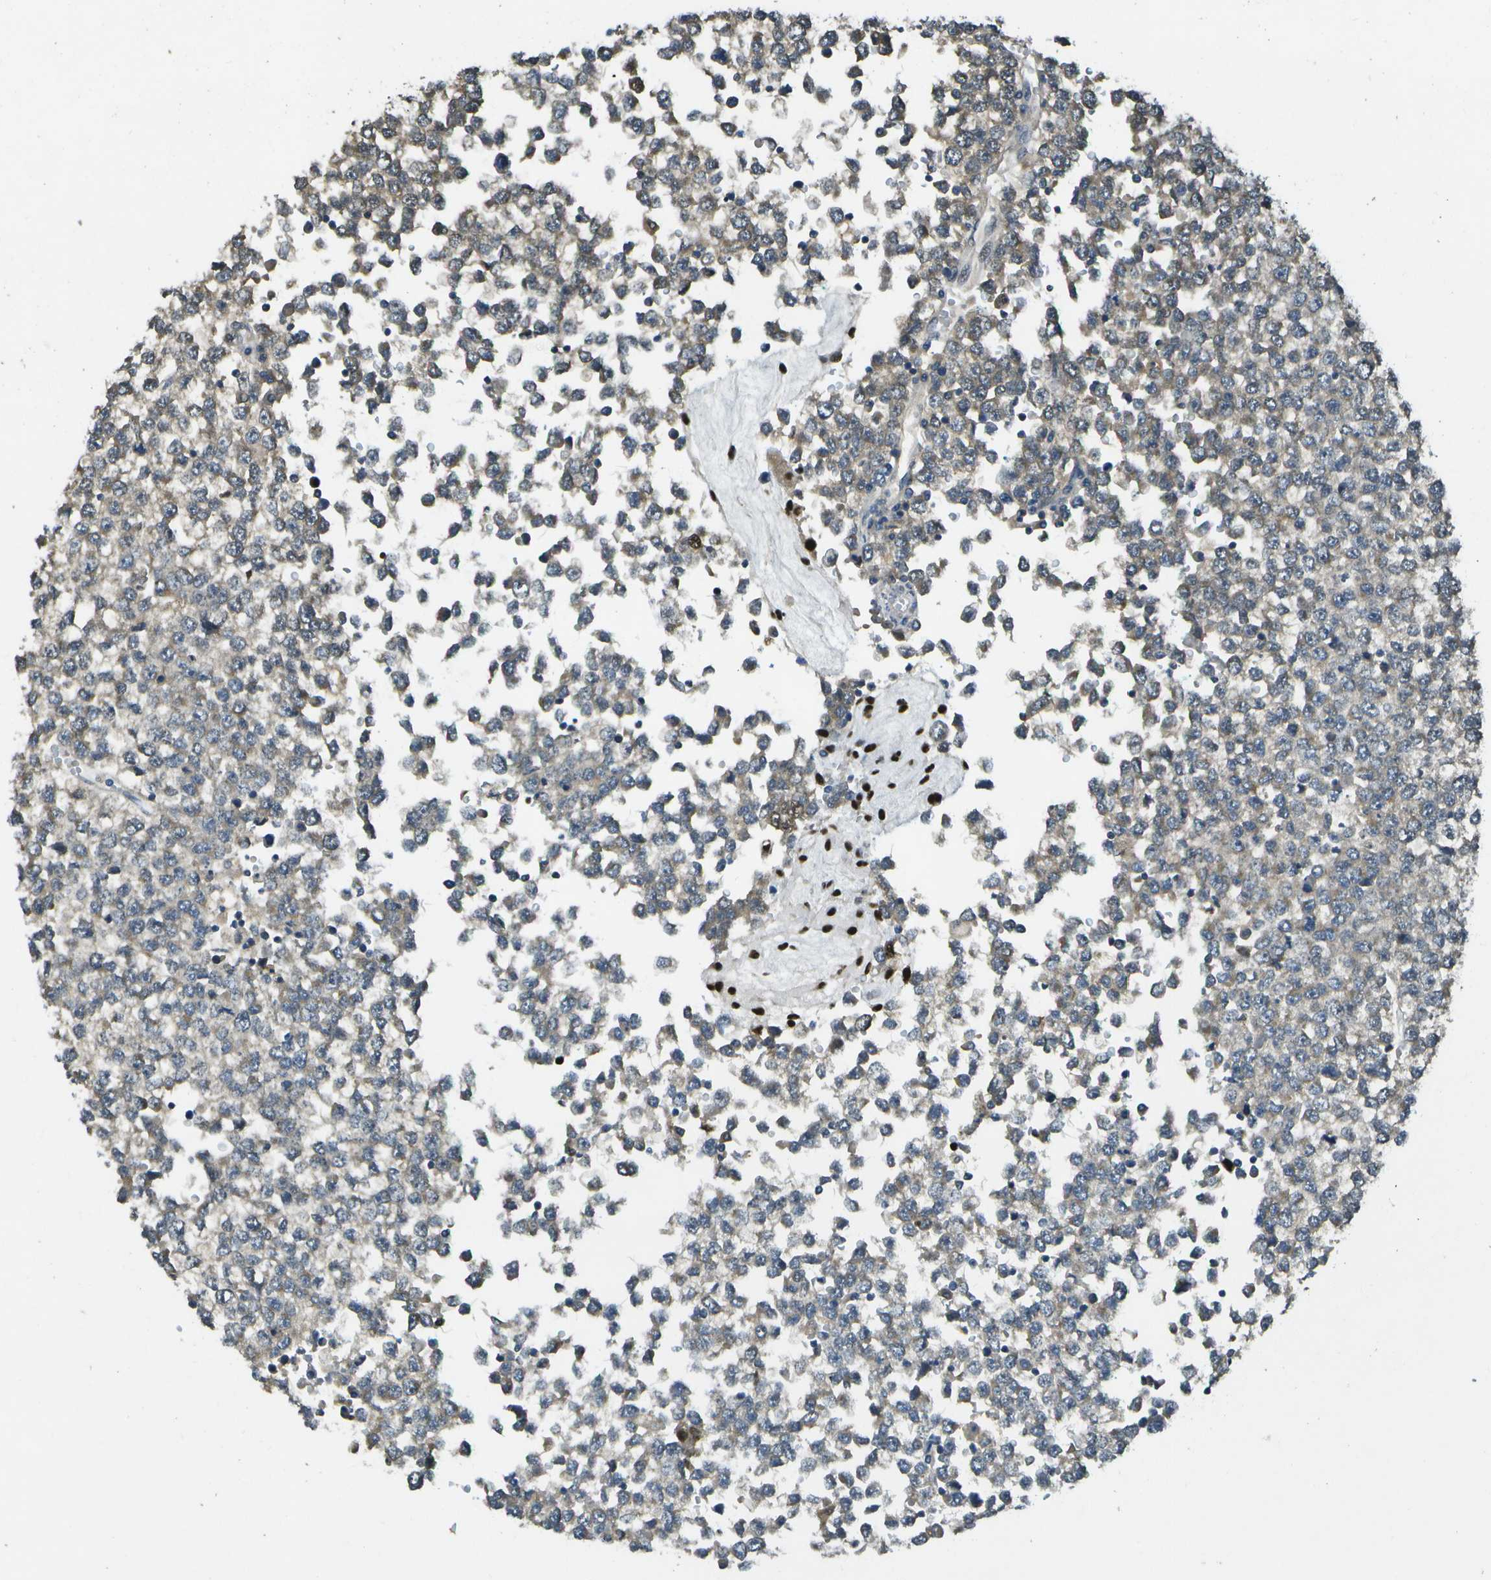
{"staining": {"intensity": "strong", "quantity": "25%-75%", "location": "cytoplasmic/membranous,nuclear"}, "tissue": "testis cancer", "cell_type": "Tumor cells", "image_type": "cancer", "snomed": [{"axis": "morphology", "description": "Seminoma, NOS"}, {"axis": "topography", "description": "Testis"}], "caption": "Immunohistochemistry micrograph of testis seminoma stained for a protein (brown), which demonstrates high levels of strong cytoplasmic/membranous and nuclear staining in approximately 25%-75% of tumor cells.", "gene": "GANC", "patient": {"sex": "male", "age": 65}}